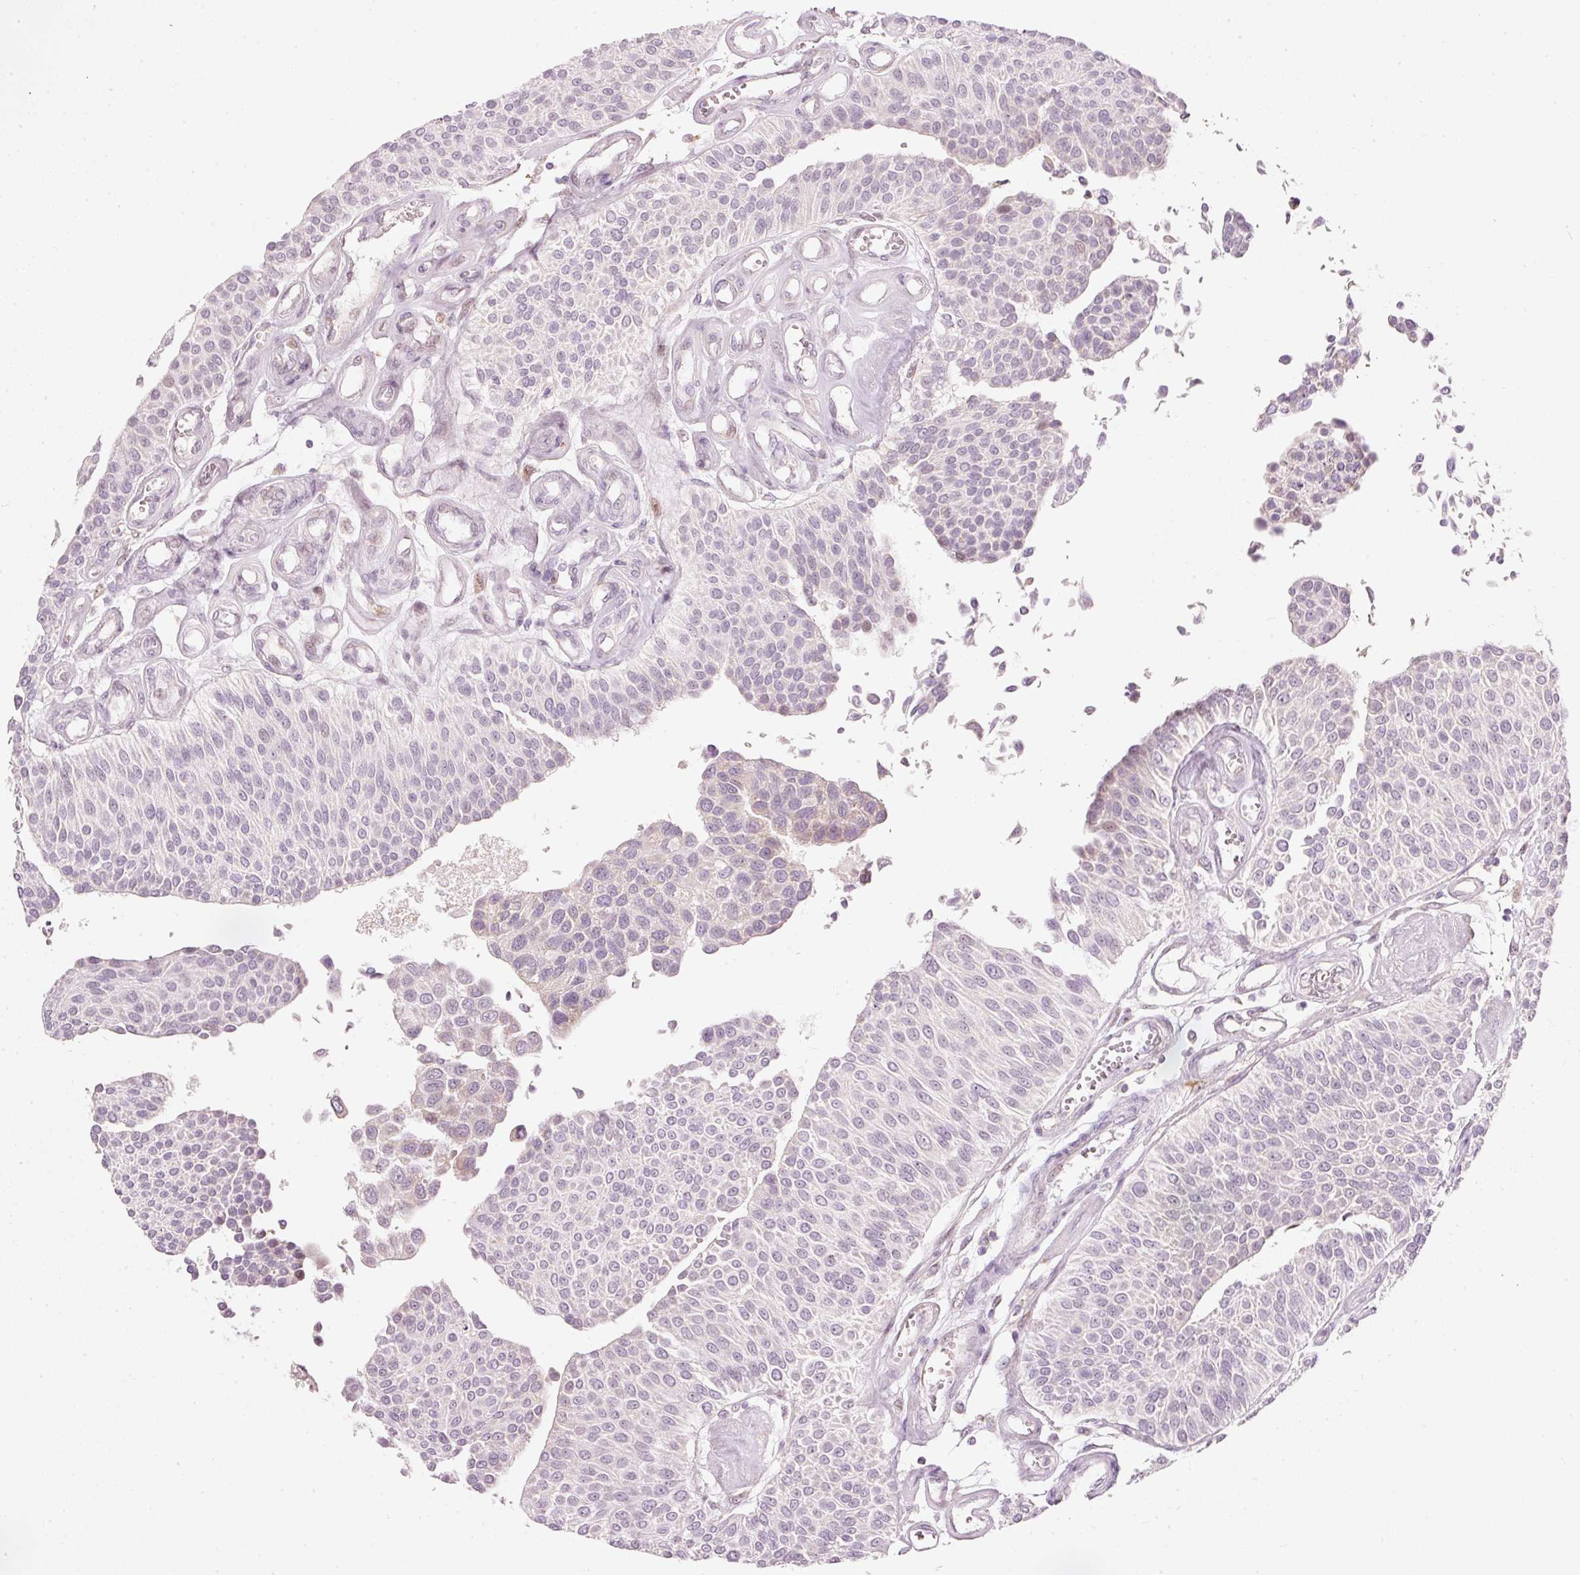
{"staining": {"intensity": "negative", "quantity": "none", "location": "none"}, "tissue": "urothelial cancer", "cell_type": "Tumor cells", "image_type": "cancer", "snomed": [{"axis": "morphology", "description": "Urothelial carcinoma, NOS"}, {"axis": "topography", "description": "Urinary bladder"}], "caption": "Urothelial cancer was stained to show a protein in brown. There is no significant positivity in tumor cells. (Immunohistochemistry, brightfield microscopy, high magnification).", "gene": "RNF39", "patient": {"sex": "male", "age": 55}}